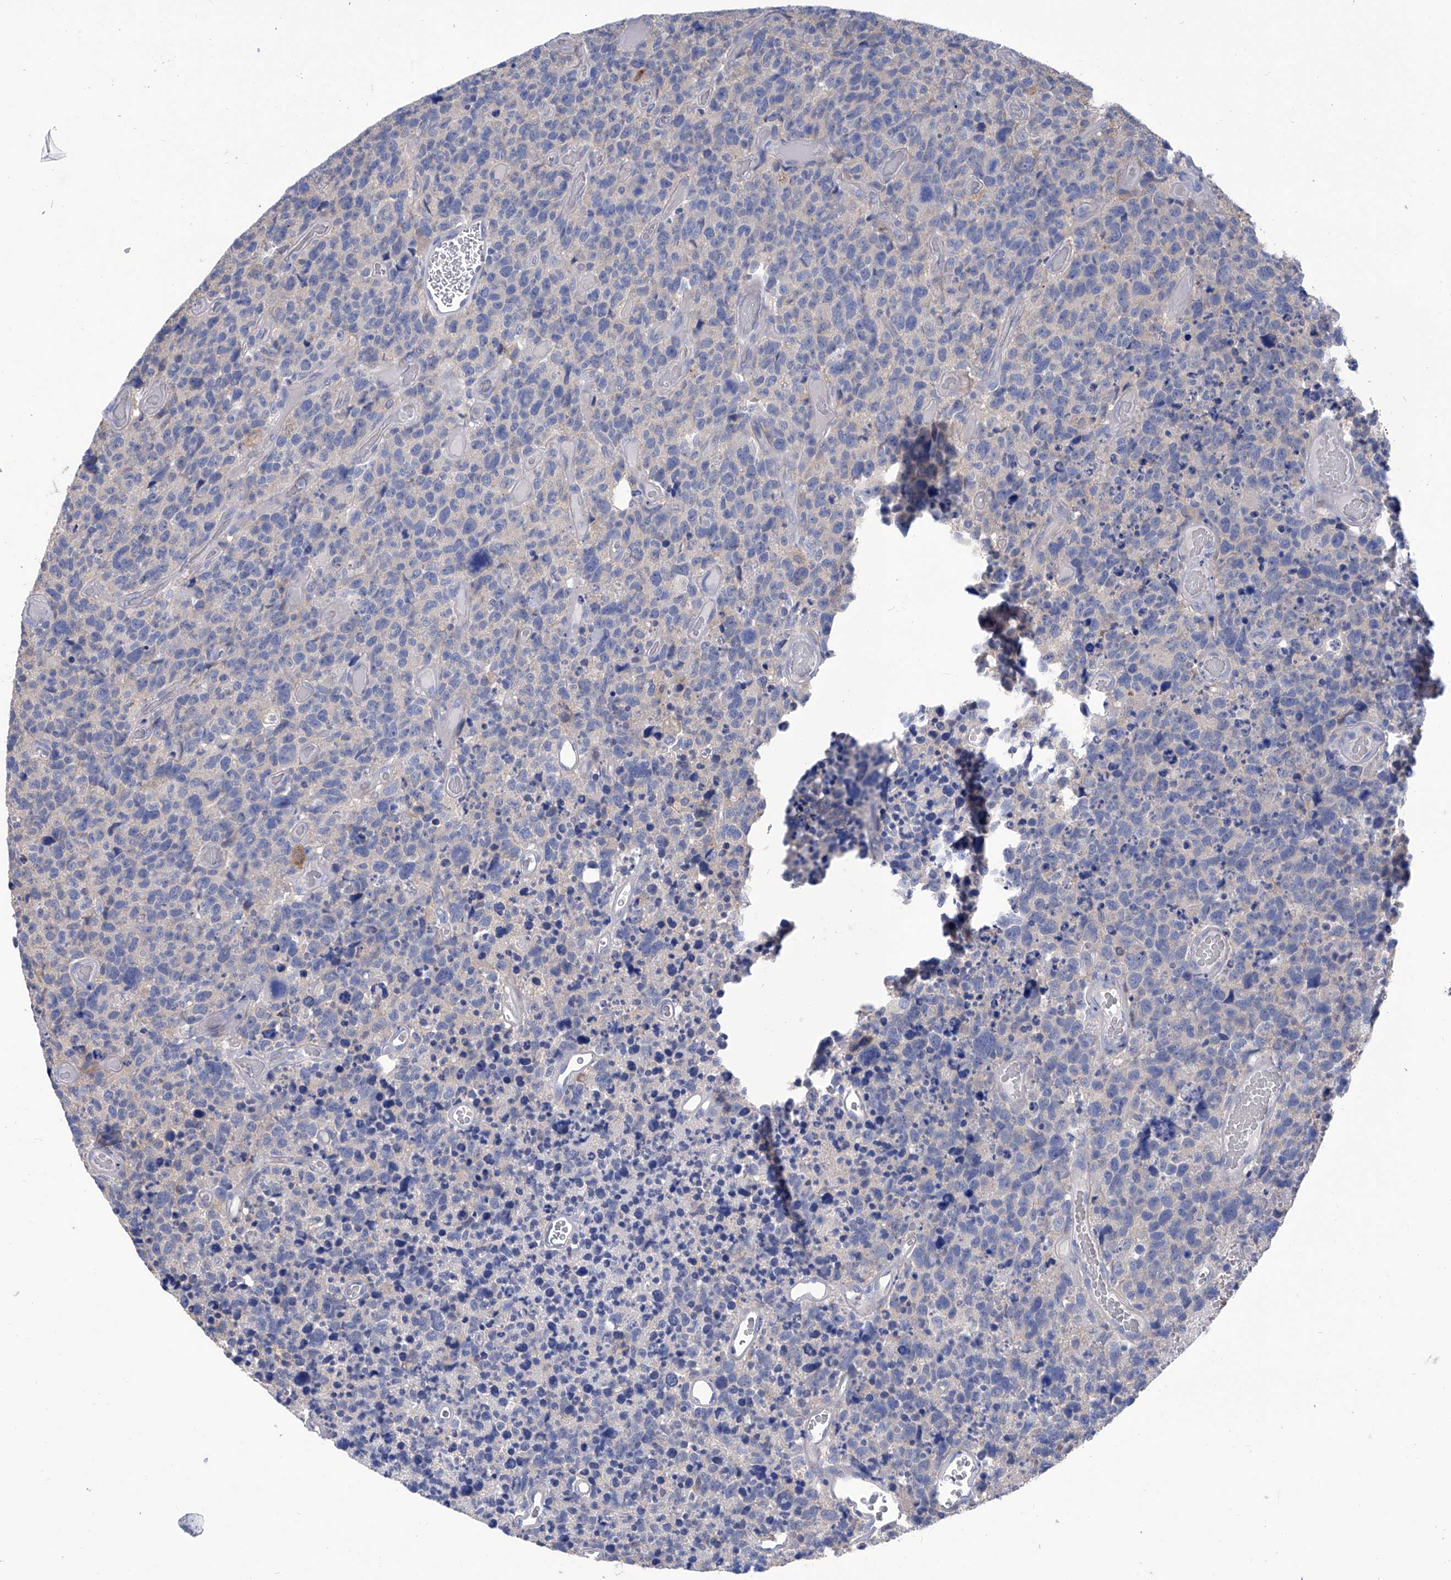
{"staining": {"intensity": "negative", "quantity": "none", "location": "none"}, "tissue": "glioma", "cell_type": "Tumor cells", "image_type": "cancer", "snomed": [{"axis": "morphology", "description": "Glioma, malignant, High grade"}, {"axis": "topography", "description": "Brain"}], "caption": "Immunohistochemistry of human glioma shows no expression in tumor cells.", "gene": "SMS", "patient": {"sex": "male", "age": 69}}